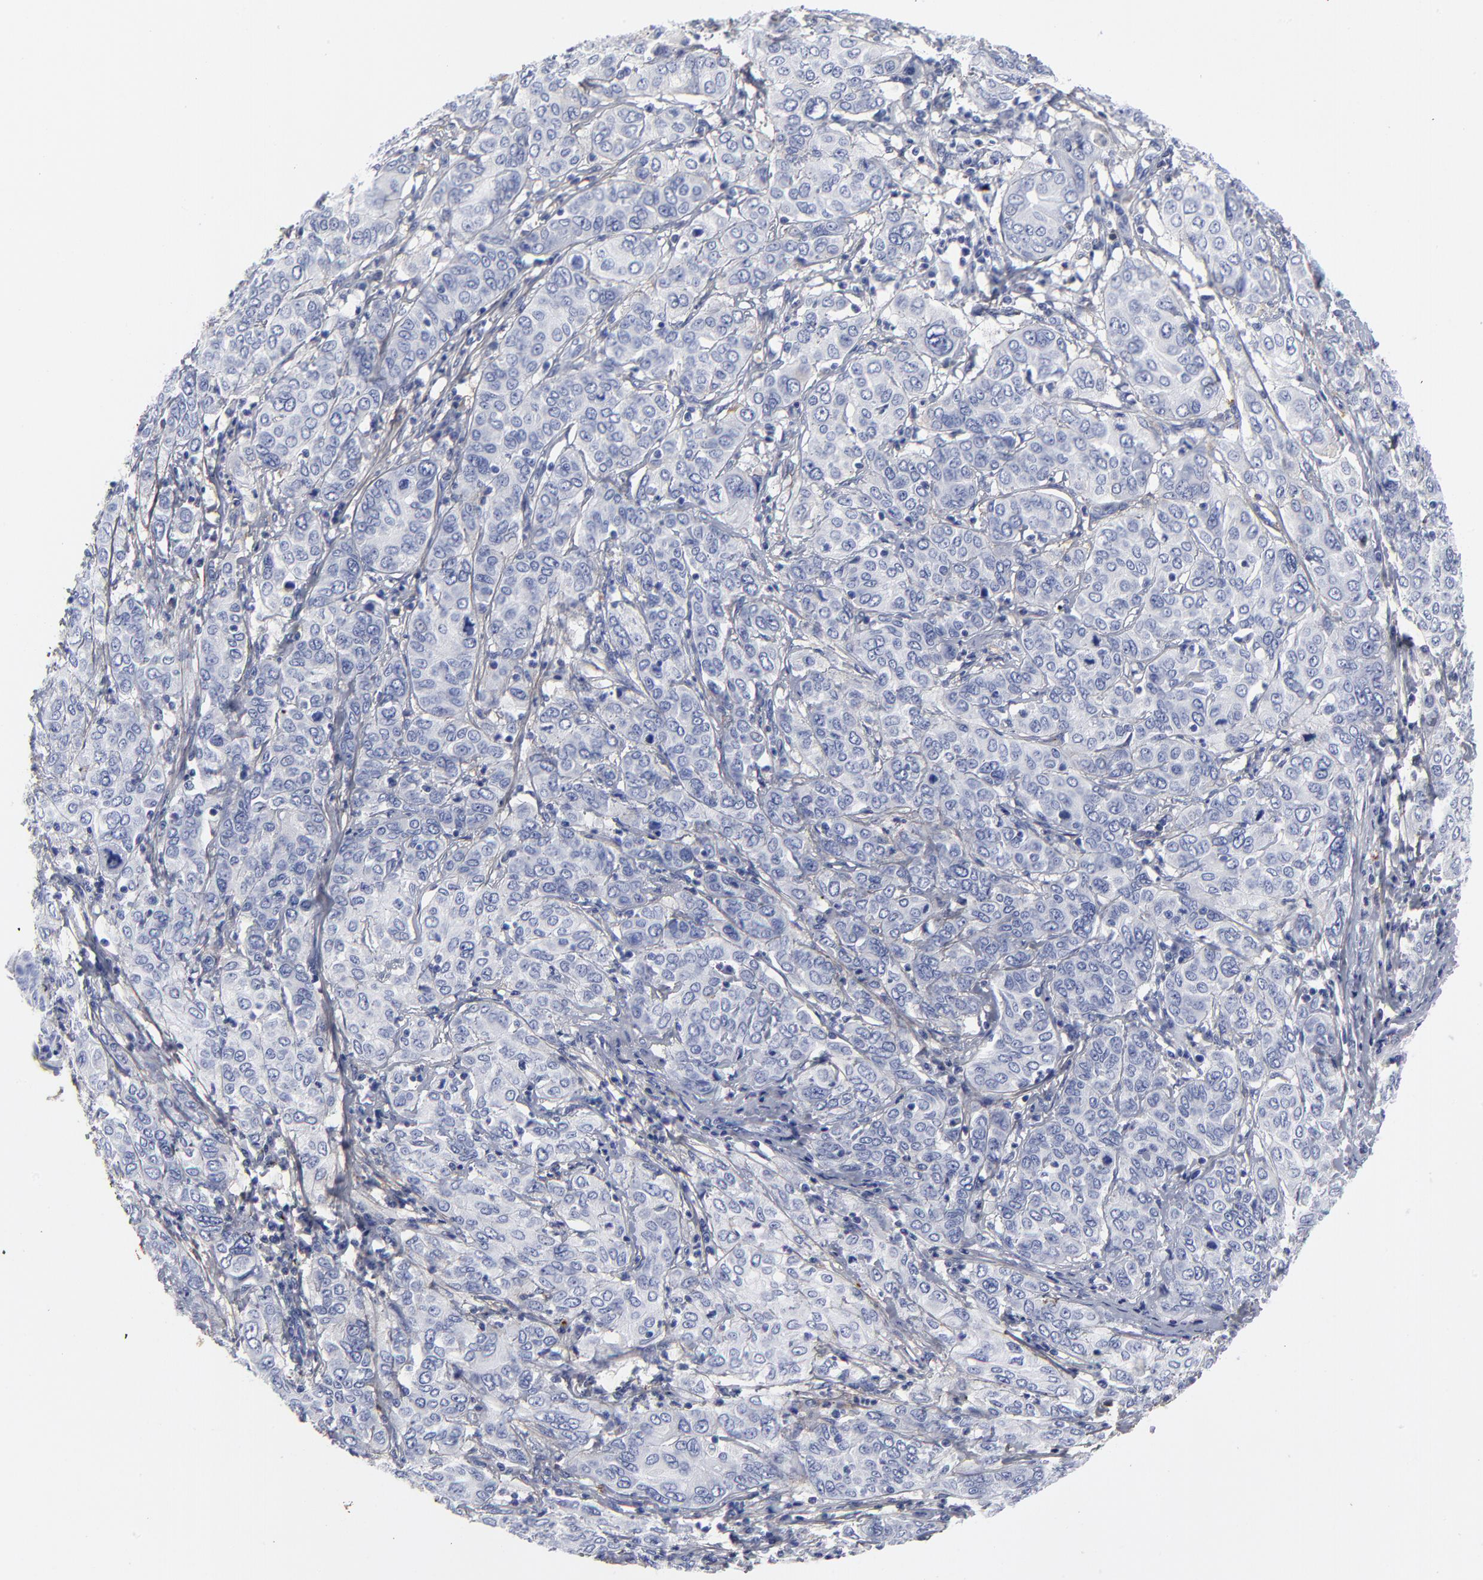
{"staining": {"intensity": "negative", "quantity": "none", "location": "none"}, "tissue": "cervical cancer", "cell_type": "Tumor cells", "image_type": "cancer", "snomed": [{"axis": "morphology", "description": "Squamous cell carcinoma, NOS"}, {"axis": "topography", "description": "Cervix"}], "caption": "Tumor cells are negative for protein expression in human cervical cancer. (Brightfield microscopy of DAB (3,3'-diaminobenzidine) immunohistochemistry at high magnification).", "gene": "DCN", "patient": {"sex": "female", "age": 38}}